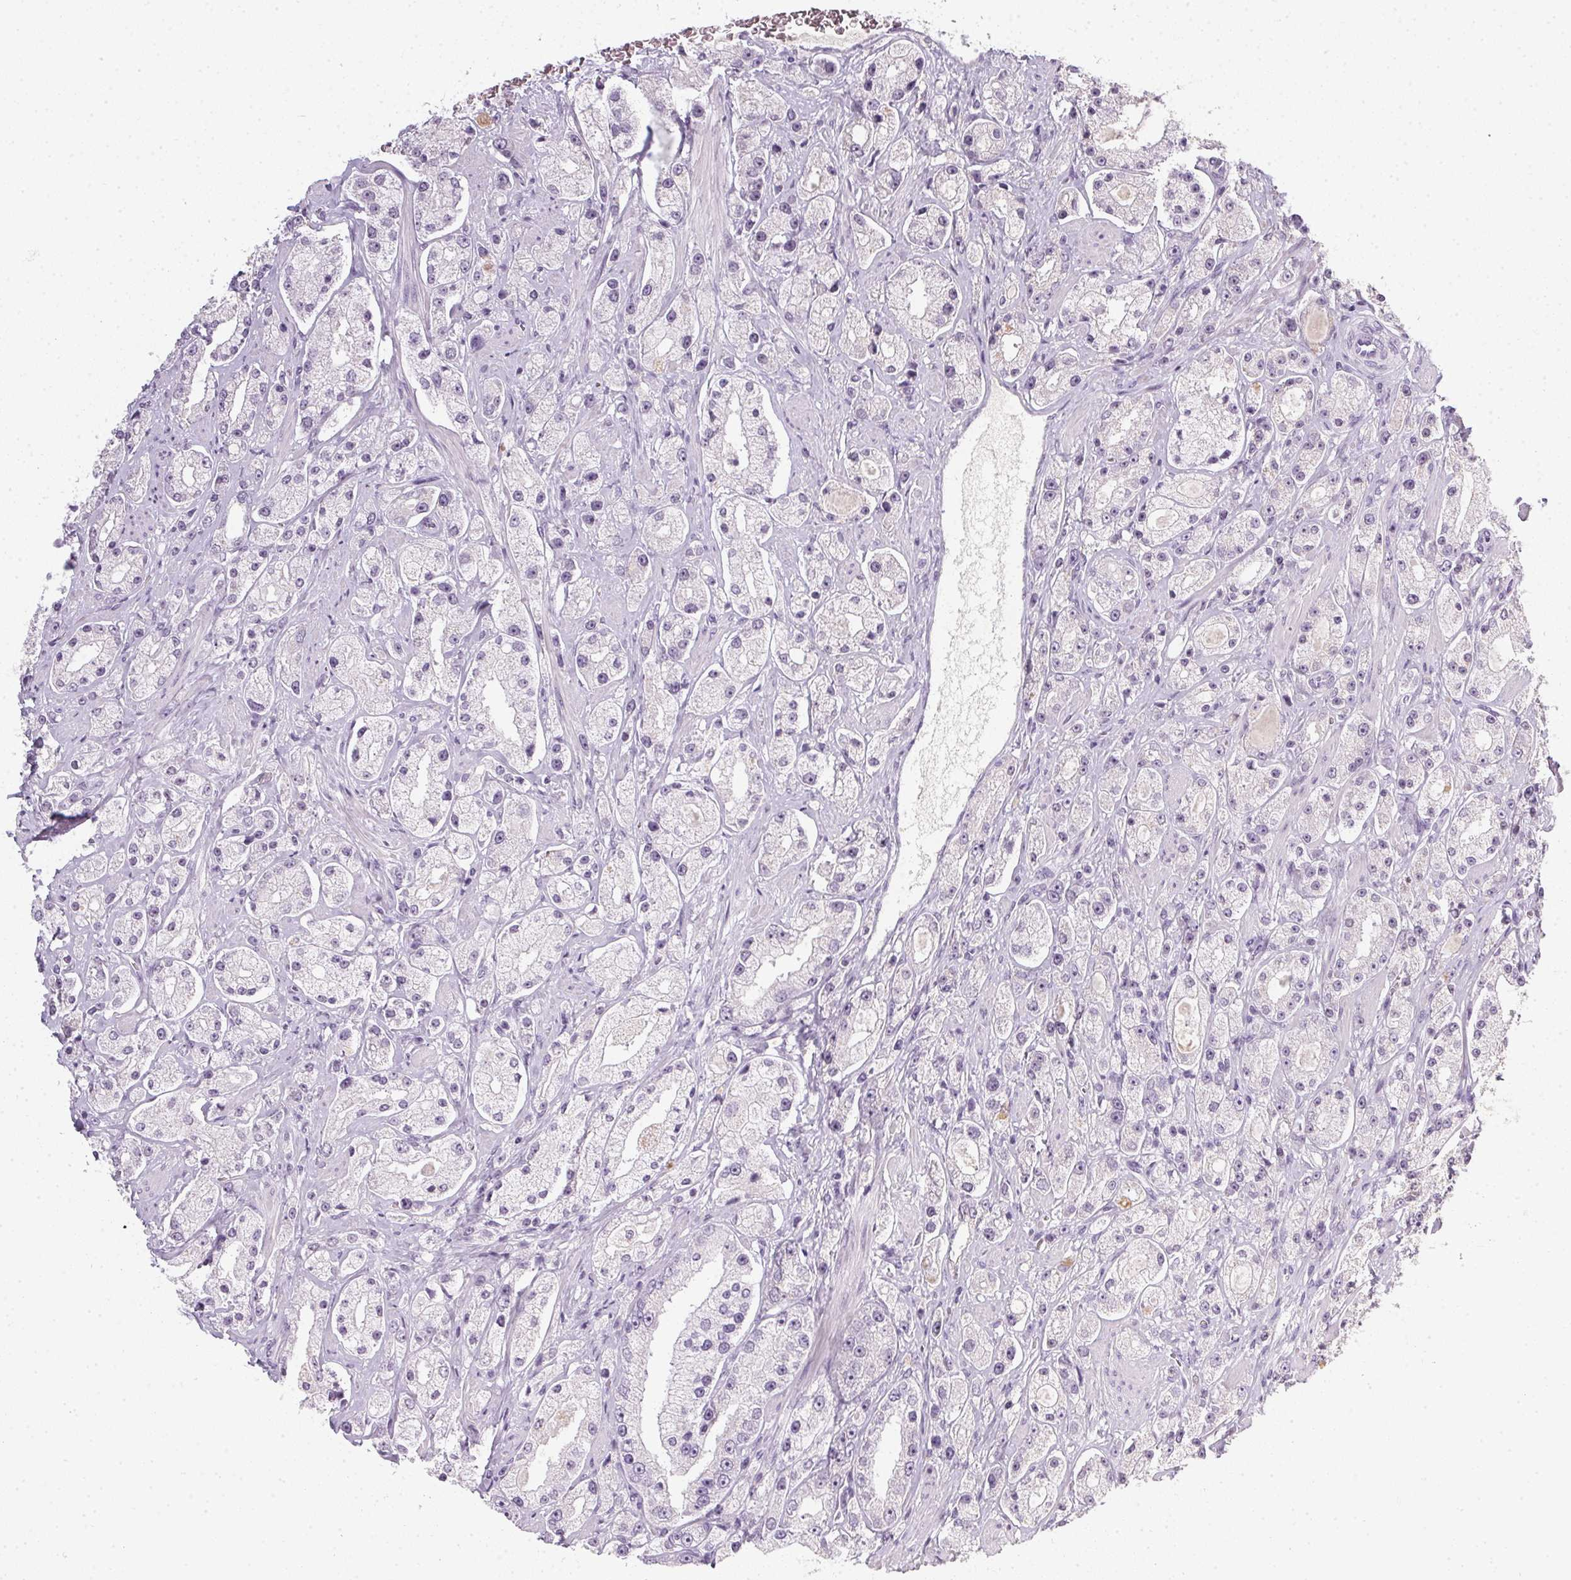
{"staining": {"intensity": "negative", "quantity": "none", "location": "none"}, "tissue": "prostate cancer", "cell_type": "Tumor cells", "image_type": "cancer", "snomed": [{"axis": "morphology", "description": "Adenocarcinoma, High grade"}, {"axis": "topography", "description": "Prostate"}], "caption": "Immunohistochemistry (IHC) photomicrograph of prostate cancer stained for a protein (brown), which displays no positivity in tumor cells.", "gene": "TMEM72", "patient": {"sex": "male", "age": 67}}